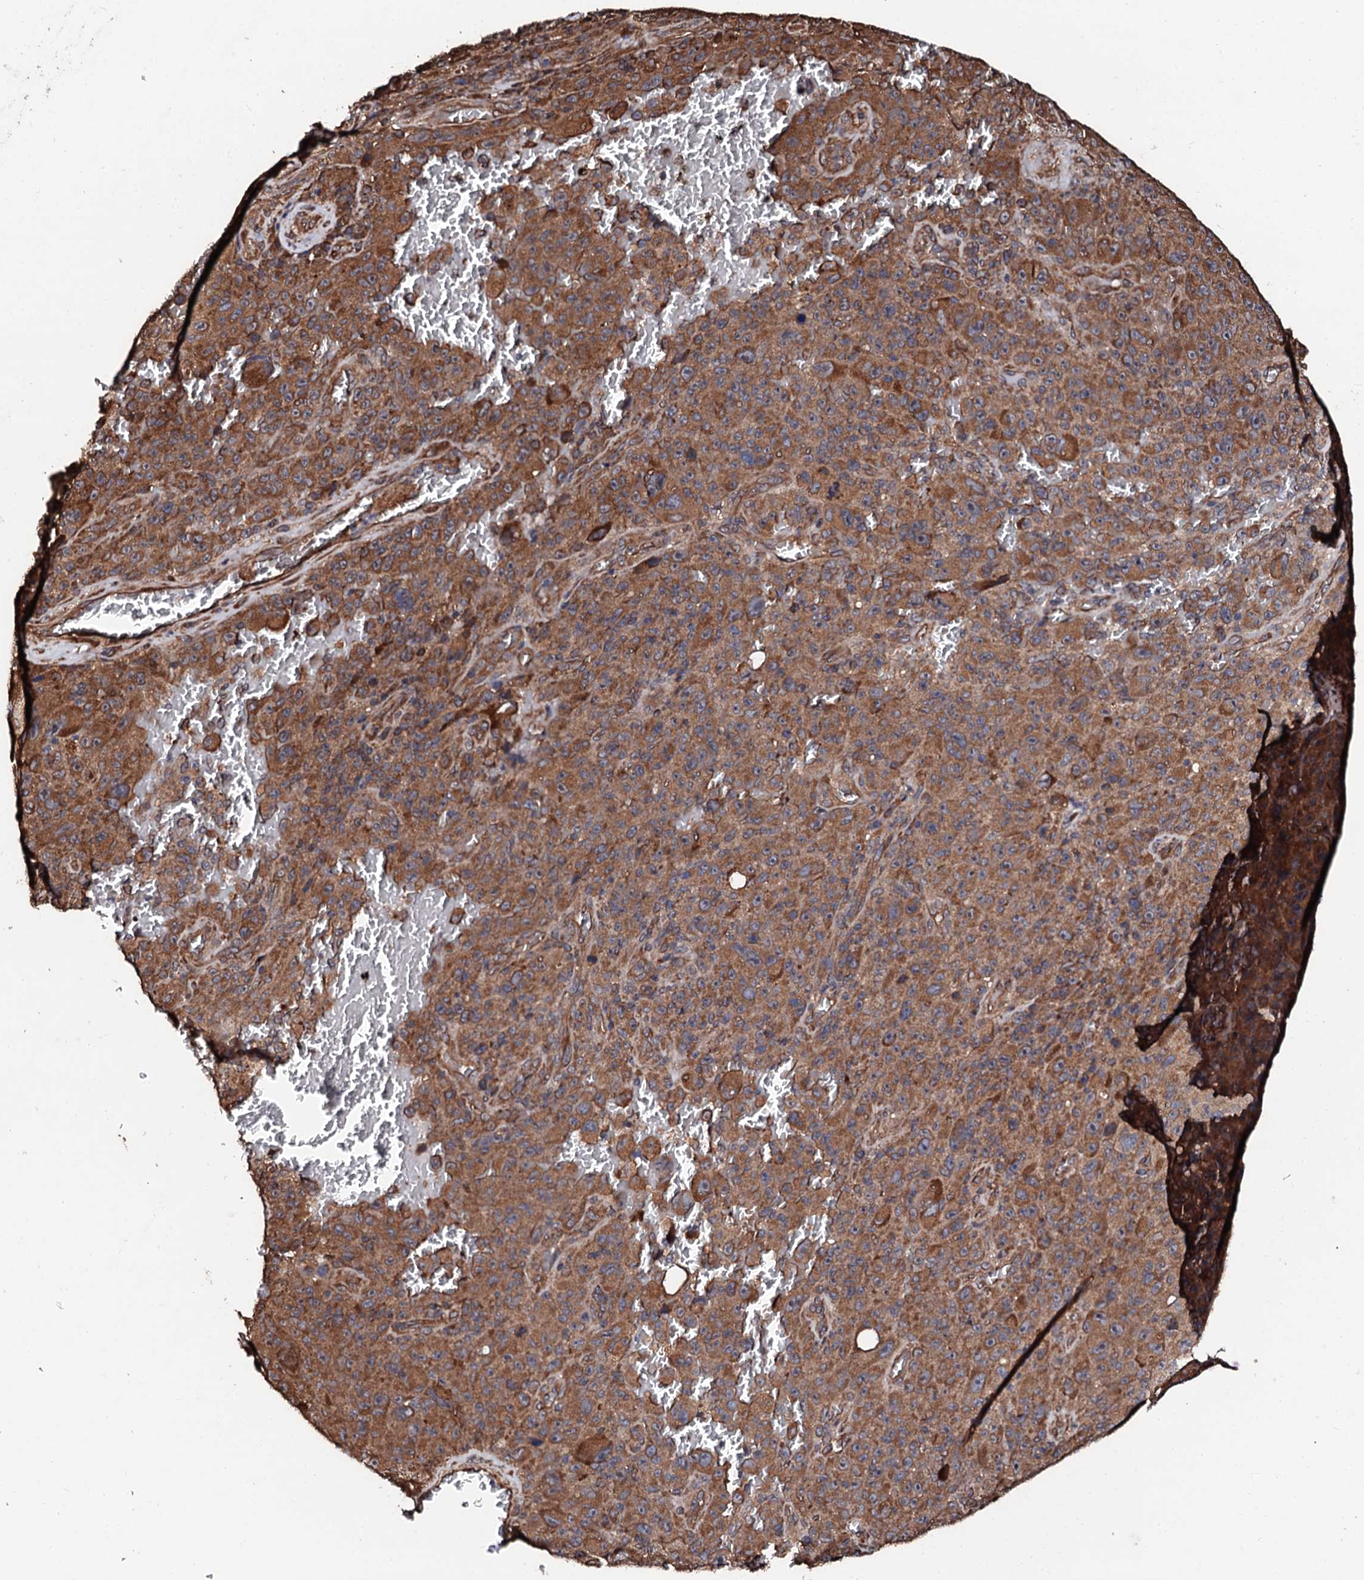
{"staining": {"intensity": "moderate", "quantity": ">75%", "location": "cytoplasmic/membranous"}, "tissue": "melanoma", "cell_type": "Tumor cells", "image_type": "cancer", "snomed": [{"axis": "morphology", "description": "Malignant melanoma, NOS"}, {"axis": "topography", "description": "Skin"}], "caption": "Malignant melanoma stained with a brown dye demonstrates moderate cytoplasmic/membranous positive positivity in about >75% of tumor cells.", "gene": "CKAP5", "patient": {"sex": "female", "age": 82}}